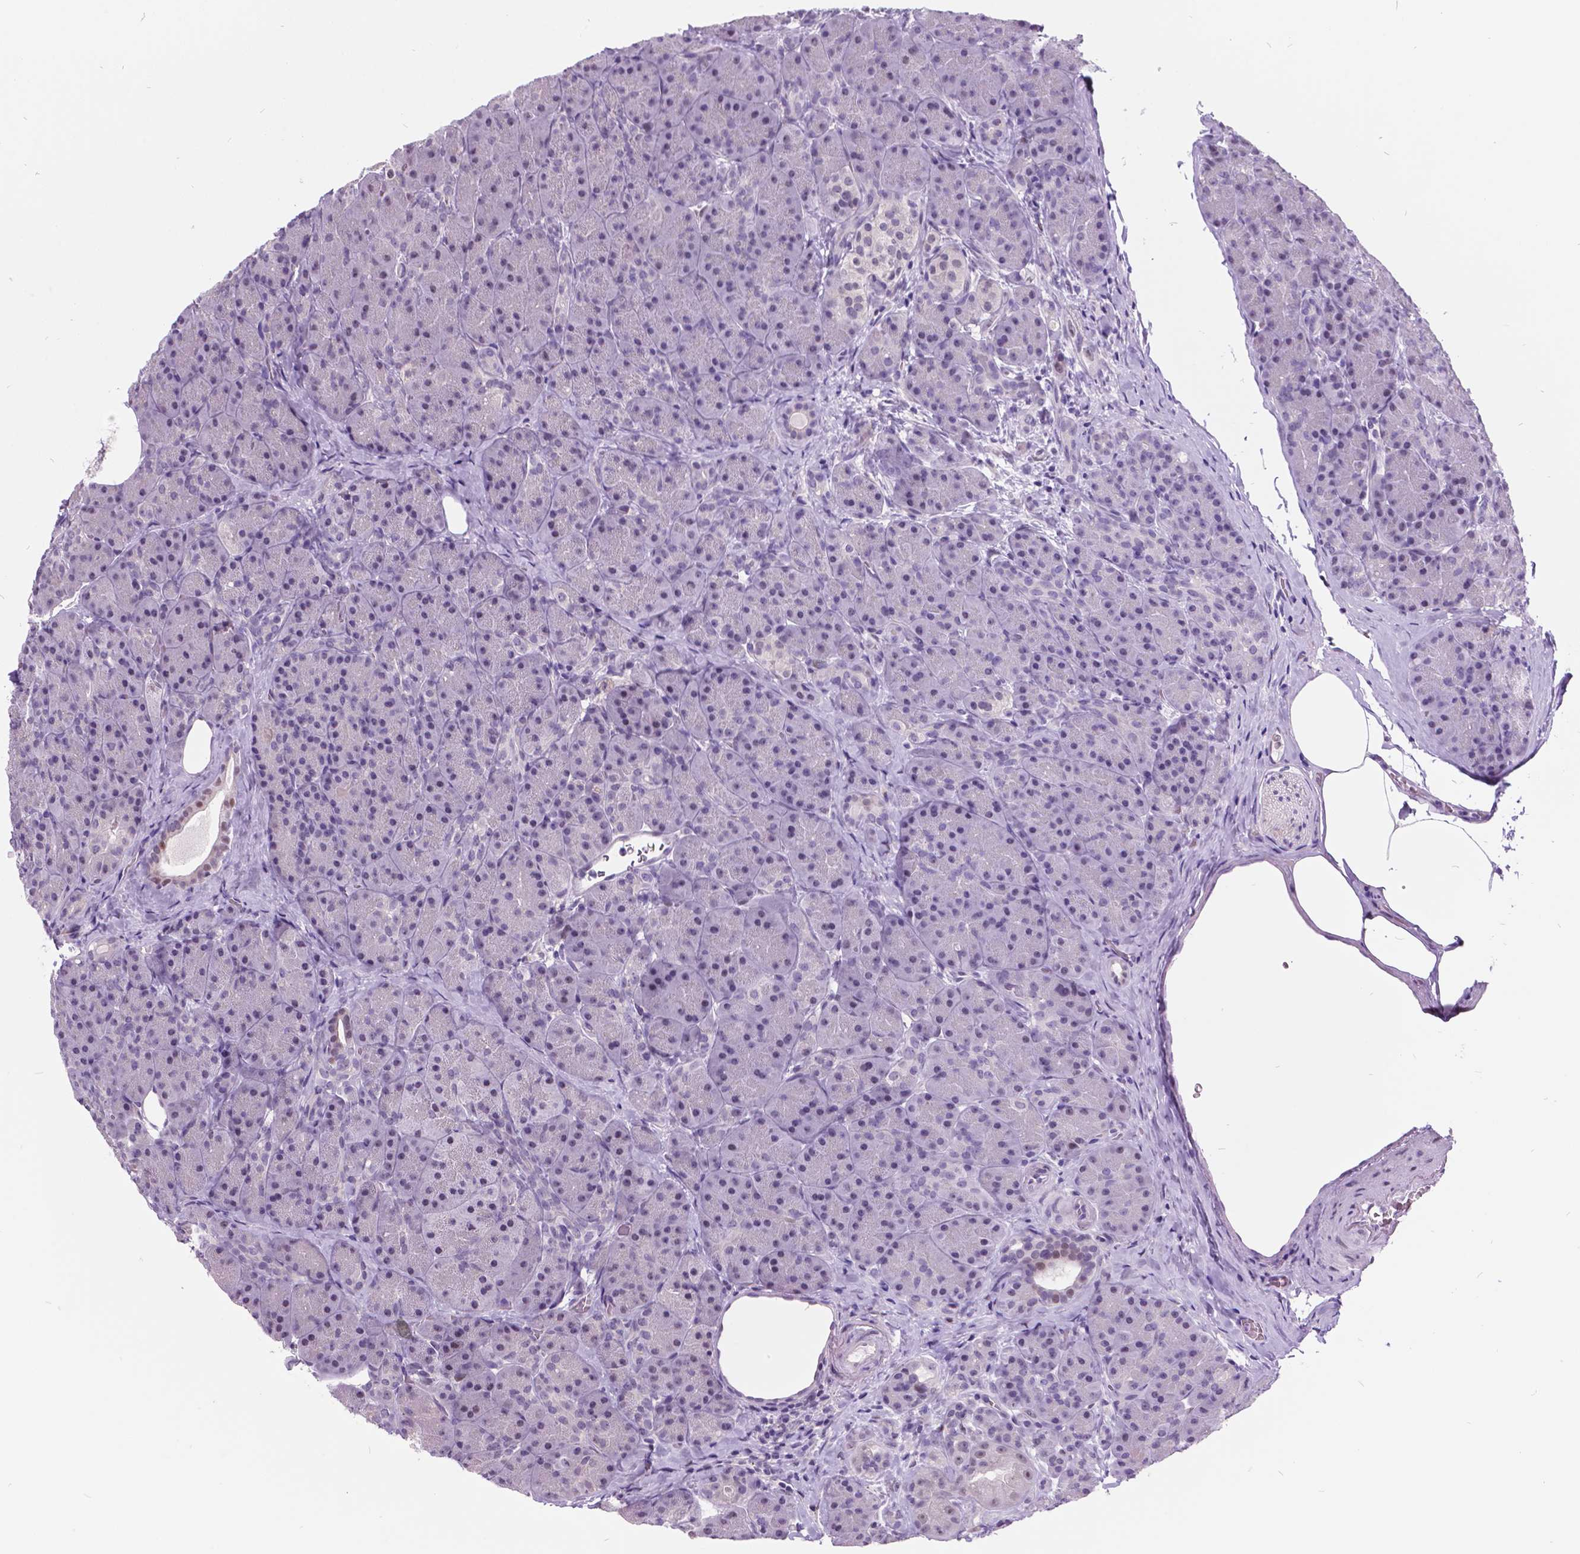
{"staining": {"intensity": "negative", "quantity": "none", "location": "none"}, "tissue": "pancreas", "cell_type": "Exocrine glandular cells", "image_type": "normal", "snomed": [{"axis": "morphology", "description": "Normal tissue, NOS"}, {"axis": "topography", "description": "Pancreas"}], "caption": "An image of pancreas stained for a protein reveals no brown staining in exocrine glandular cells. (DAB immunohistochemistry (IHC) visualized using brightfield microscopy, high magnification).", "gene": "DPF3", "patient": {"sex": "male", "age": 57}}